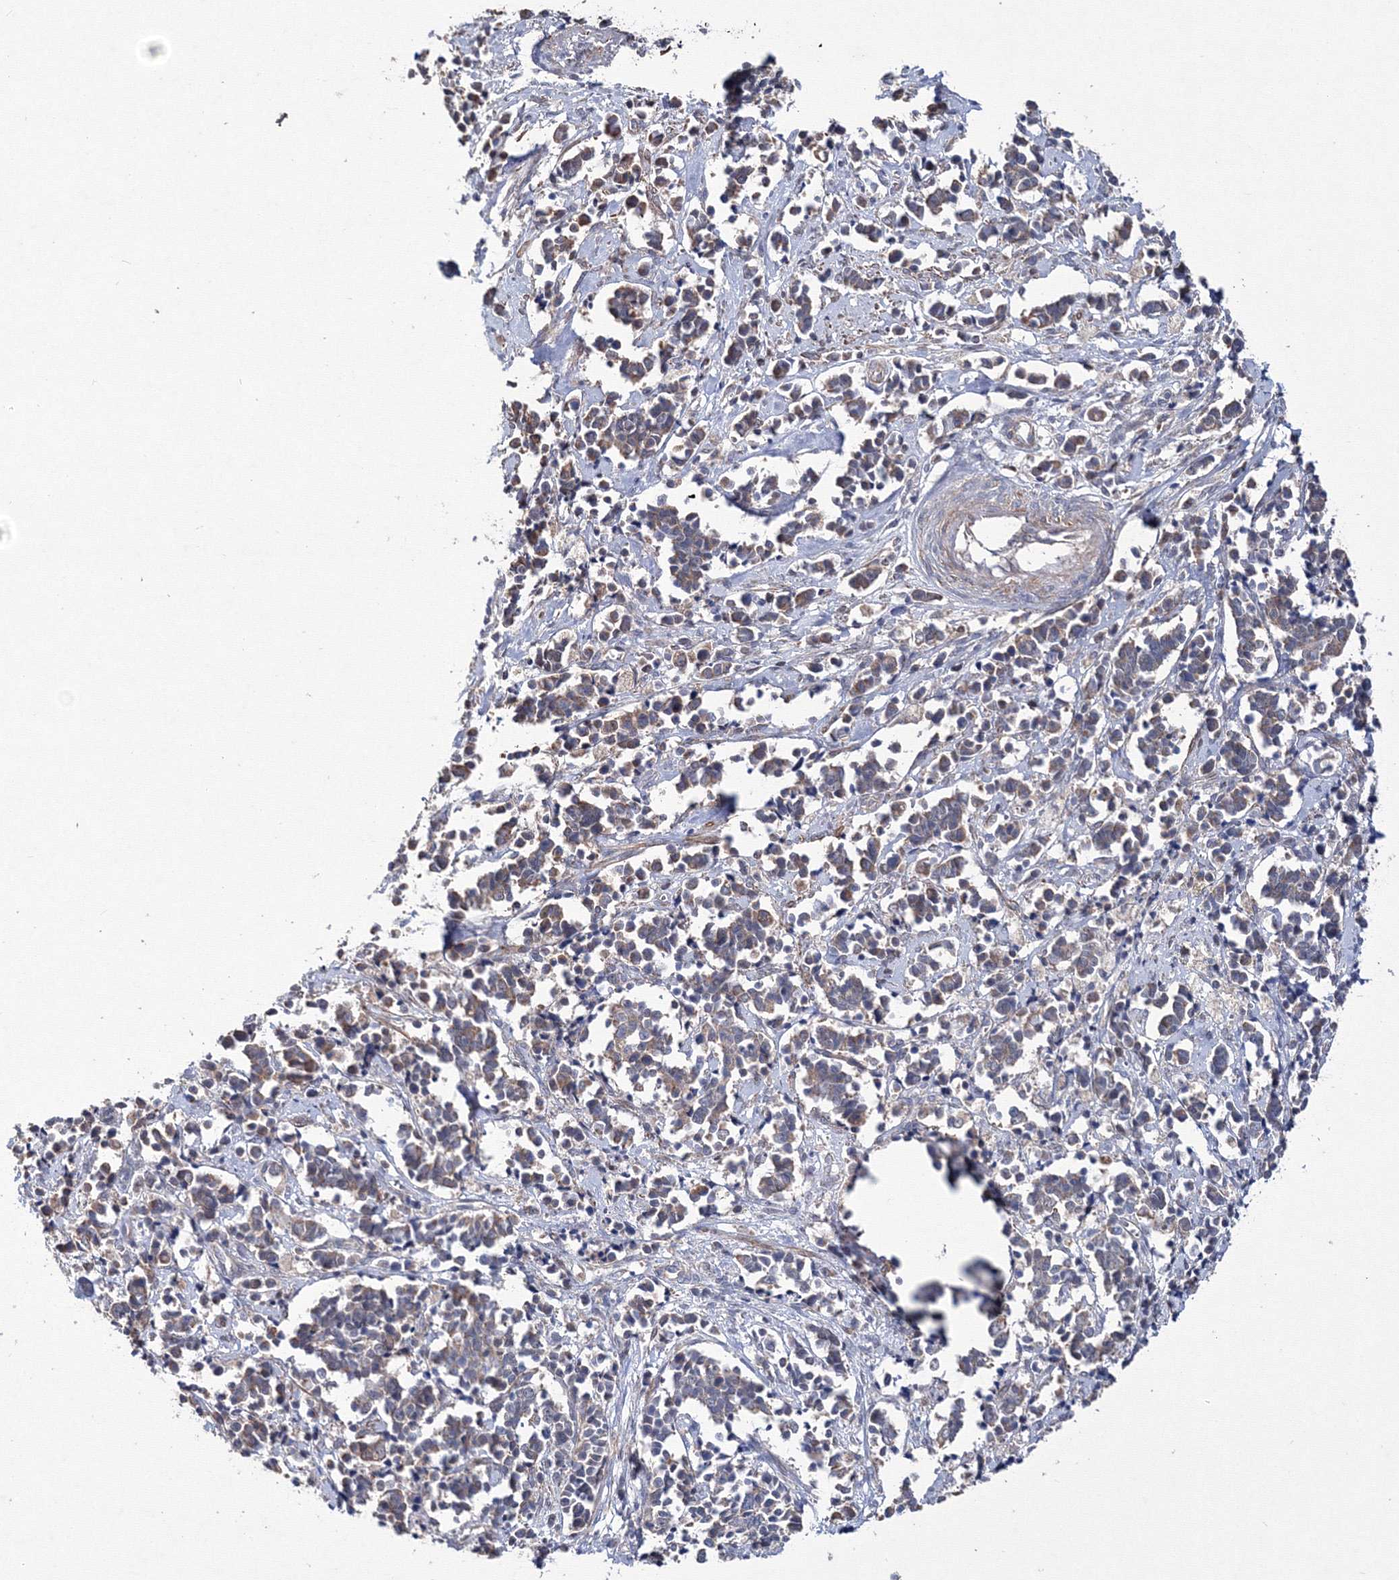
{"staining": {"intensity": "weak", "quantity": "<25%", "location": "cytoplasmic/membranous"}, "tissue": "cervical cancer", "cell_type": "Tumor cells", "image_type": "cancer", "snomed": [{"axis": "morphology", "description": "Normal tissue, NOS"}, {"axis": "morphology", "description": "Squamous cell carcinoma, NOS"}, {"axis": "topography", "description": "Cervix"}], "caption": "Tumor cells are negative for brown protein staining in squamous cell carcinoma (cervical).", "gene": "PPP2R2B", "patient": {"sex": "female", "age": 35}}